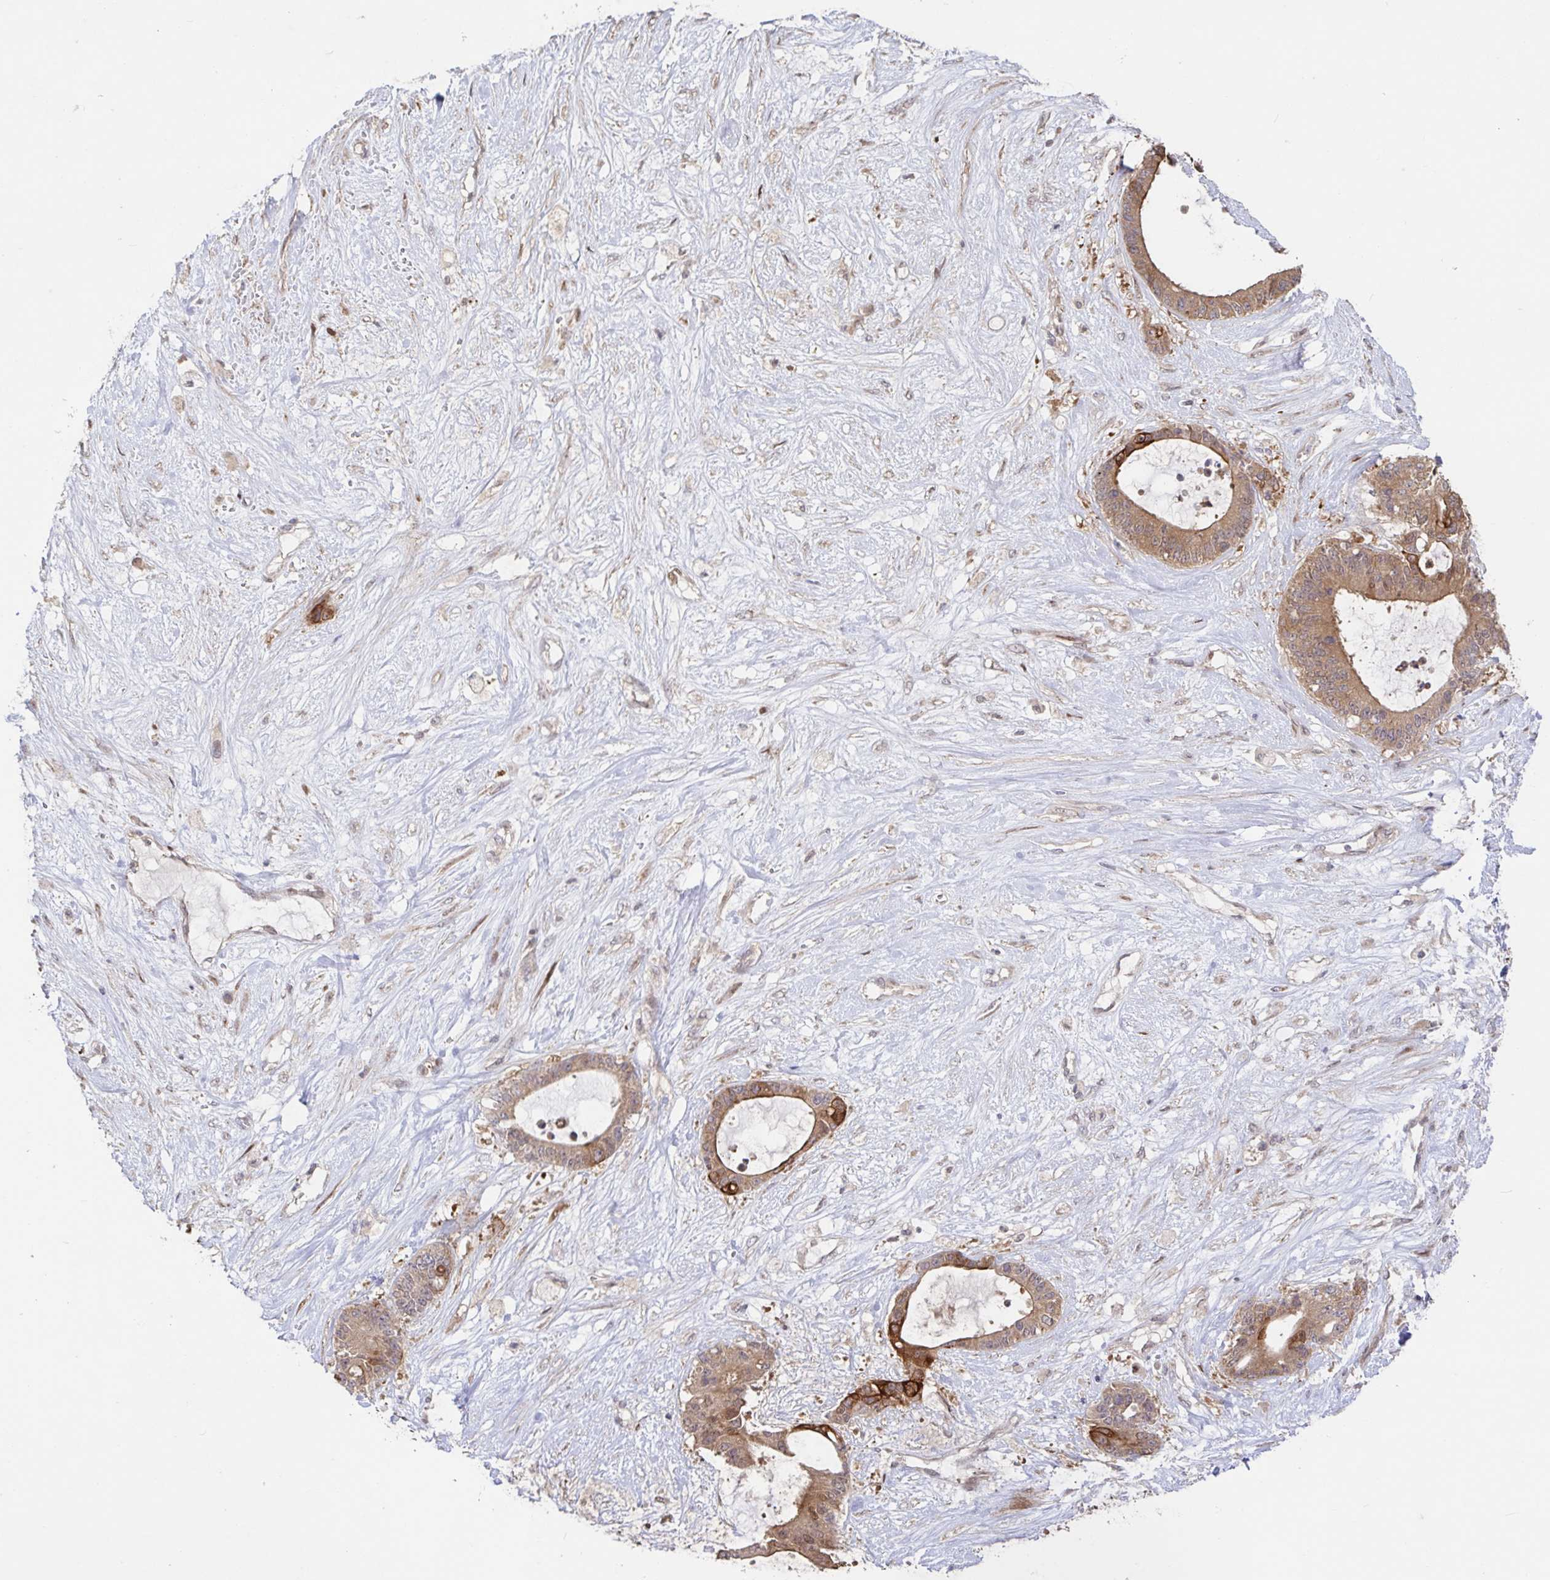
{"staining": {"intensity": "moderate", "quantity": ">75%", "location": "cytoplasmic/membranous,nuclear"}, "tissue": "liver cancer", "cell_type": "Tumor cells", "image_type": "cancer", "snomed": [{"axis": "morphology", "description": "Normal tissue, NOS"}, {"axis": "morphology", "description": "Cholangiocarcinoma"}, {"axis": "topography", "description": "Liver"}, {"axis": "topography", "description": "Peripheral nerve tissue"}], "caption": "A brown stain shows moderate cytoplasmic/membranous and nuclear staining of a protein in human liver cancer tumor cells.", "gene": "AACS", "patient": {"sex": "female", "age": 73}}